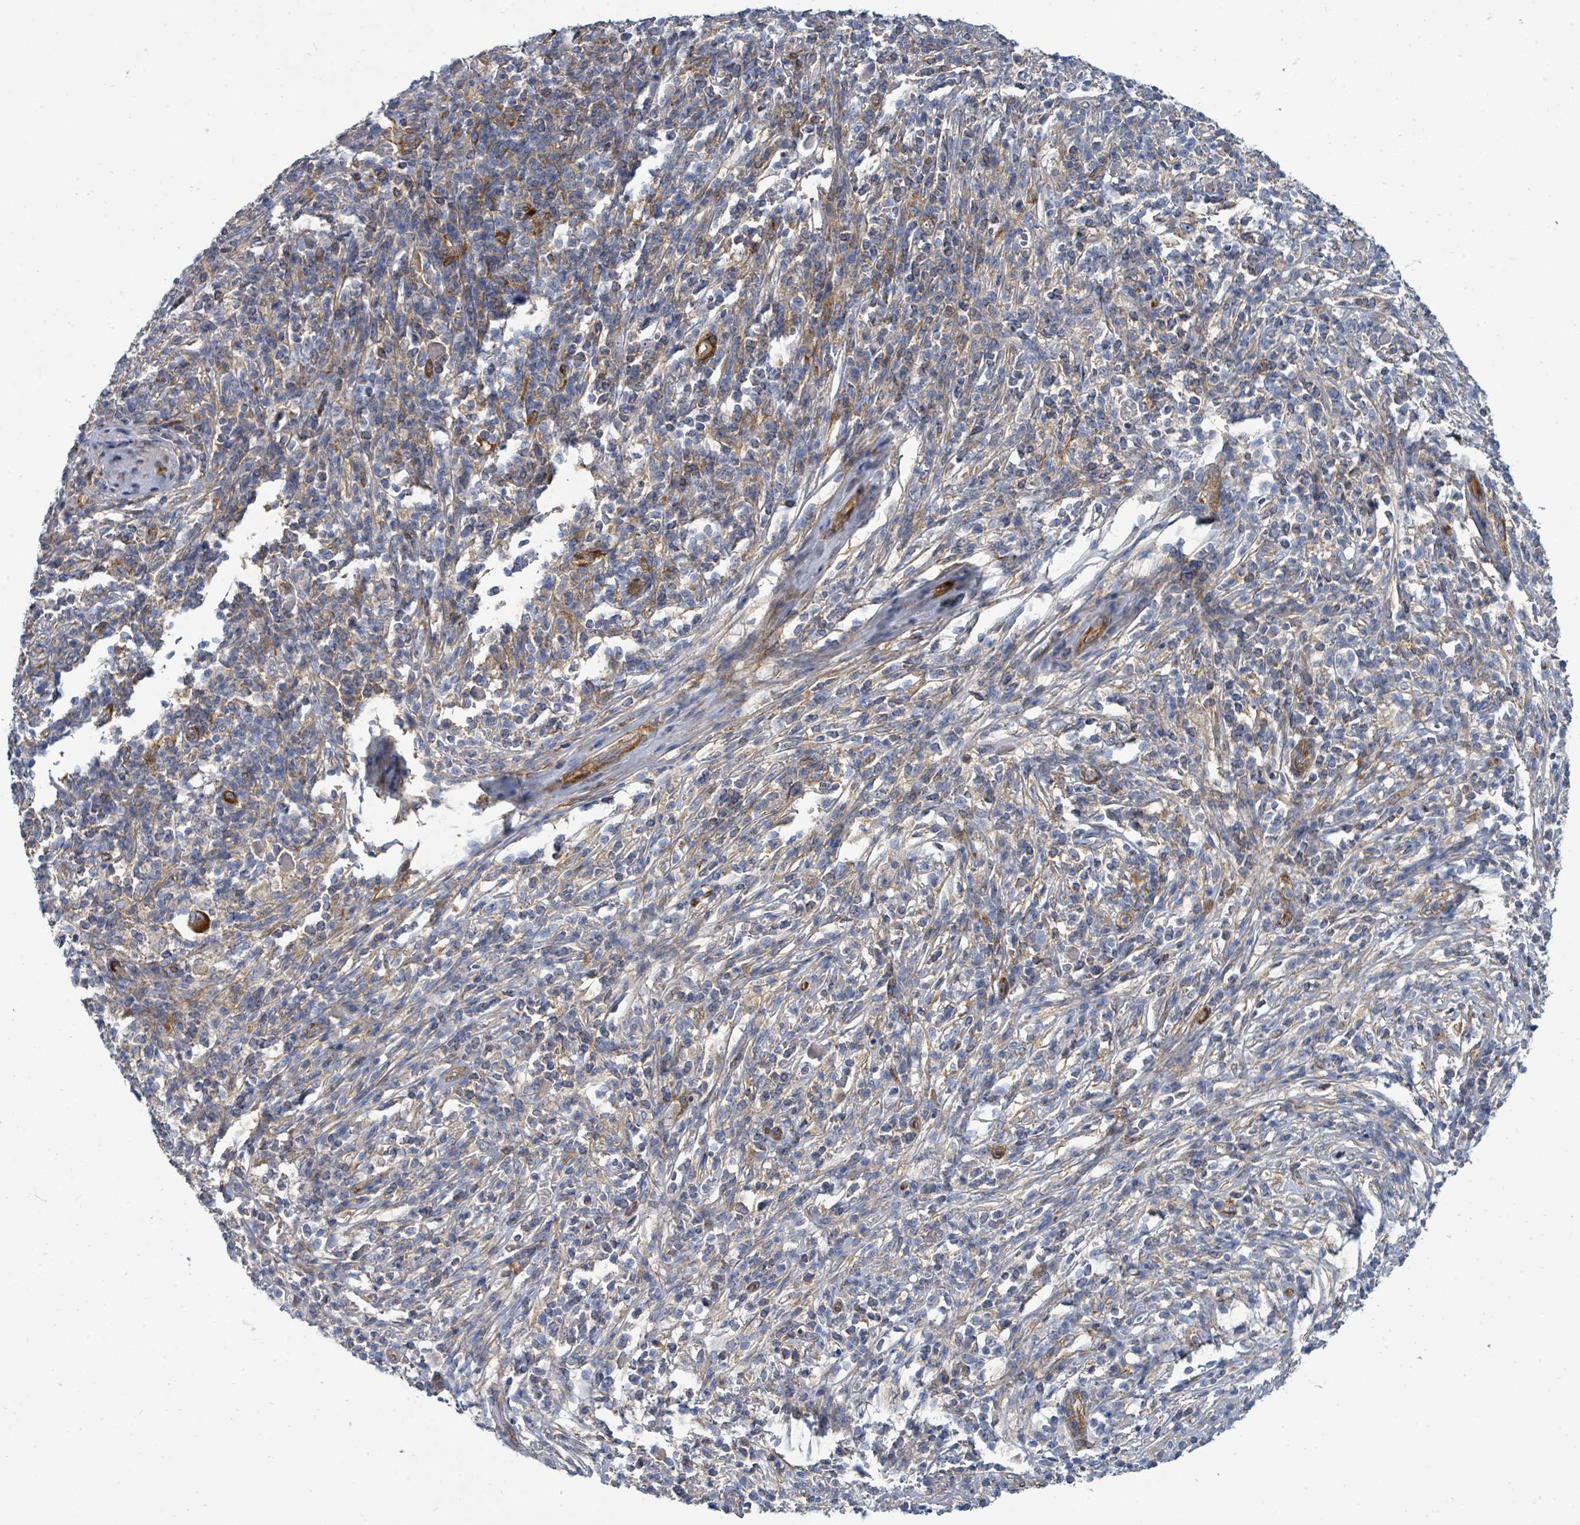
{"staining": {"intensity": "moderate", "quantity": "<25%", "location": "cytoplasmic/membranous"}, "tissue": "melanoma", "cell_type": "Tumor cells", "image_type": "cancer", "snomed": [{"axis": "morphology", "description": "Malignant melanoma, NOS"}, {"axis": "topography", "description": "Skin"}], "caption": "Protein staining of melanoma tissue reveals moderate cytoplasmic/membranous positivity in approximately <25% of tumor cells. The protein is stained brown, and the nuclei are stained in blue (DAB (3,3'-diaminobenzidine) IHC with brightfield microscopy, high magnification).", "gene": "IFIT1", "patient": {"sex": "male", "age": 66}}